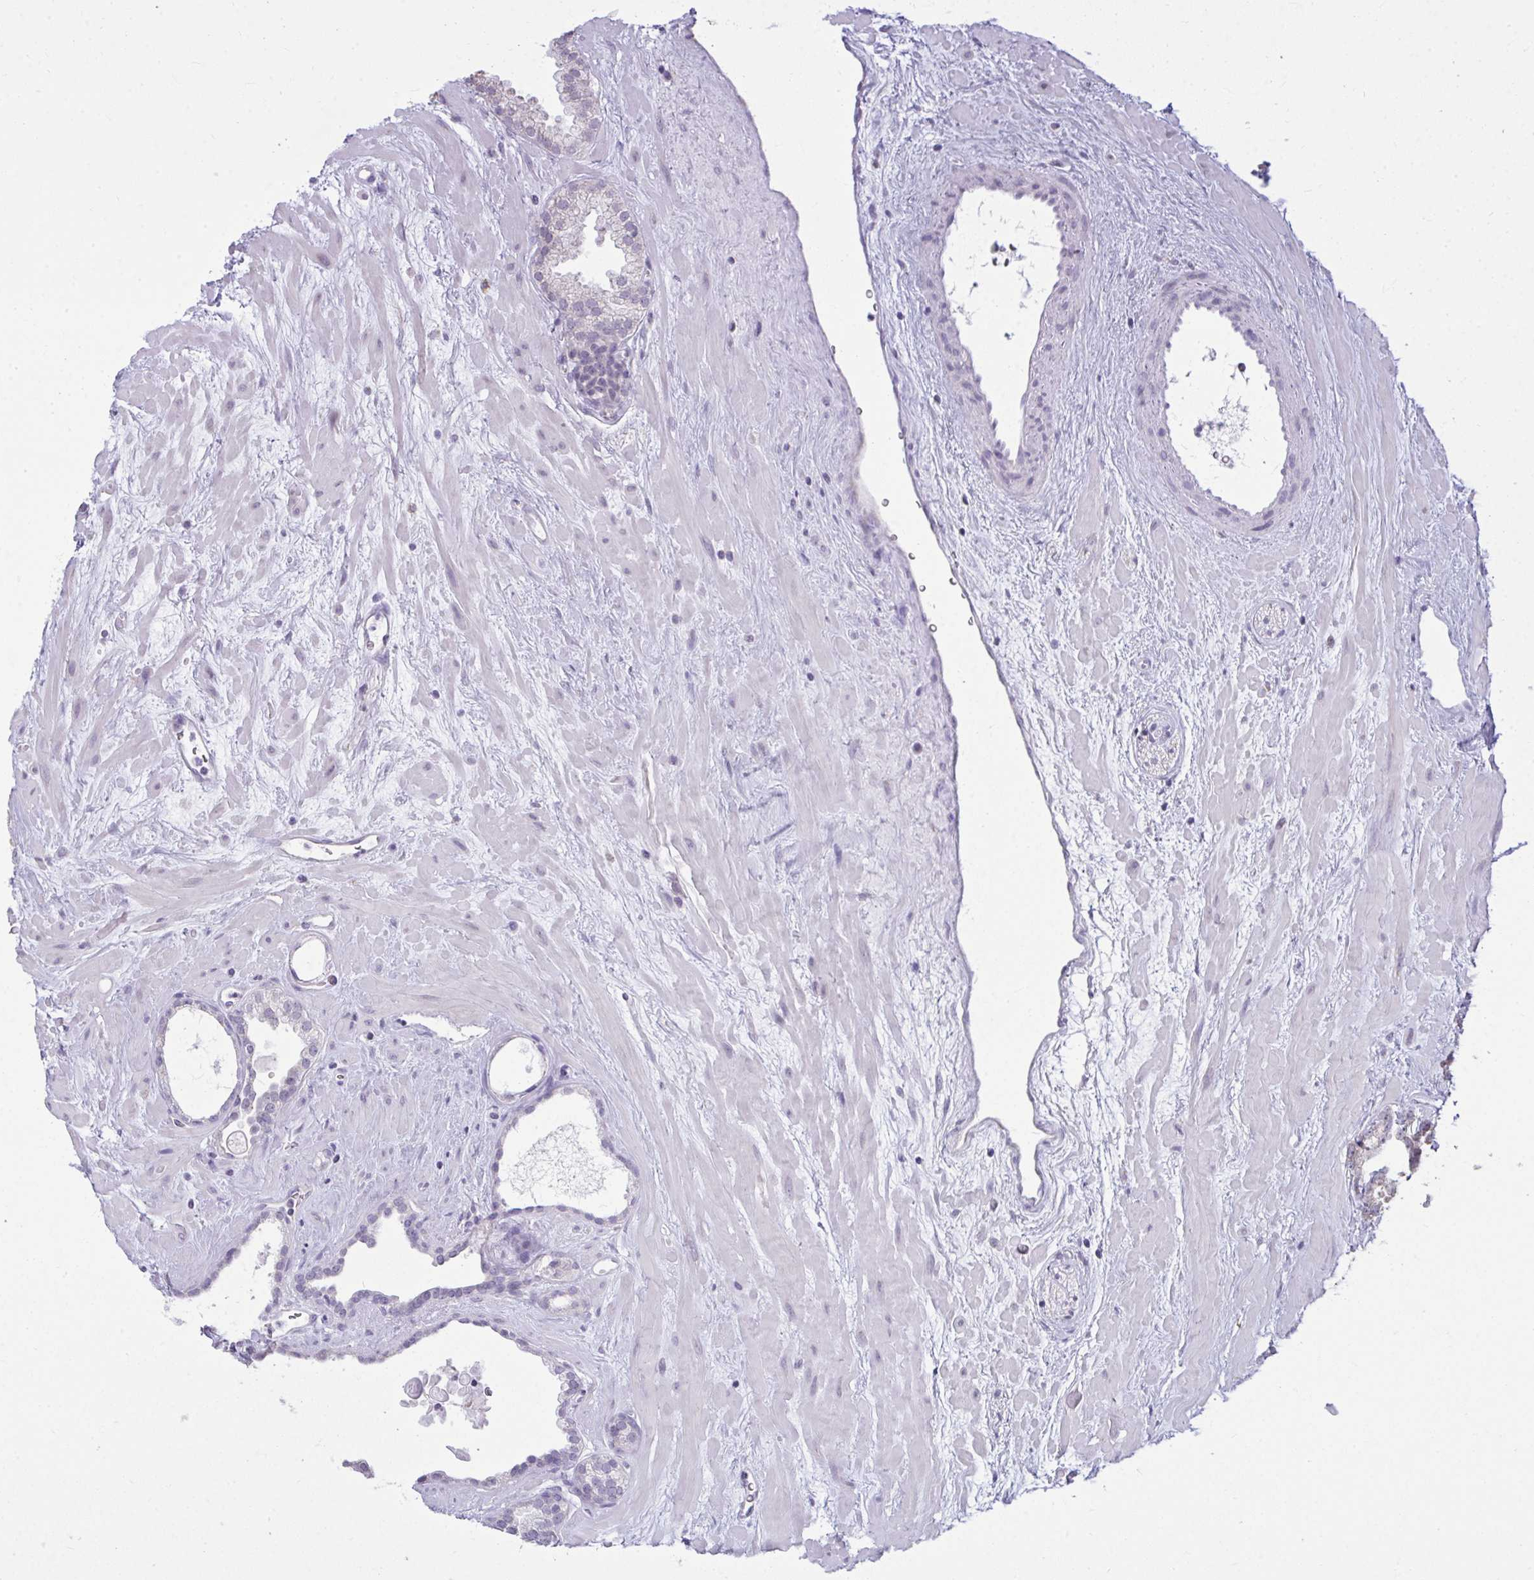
{"staining": {"intensity": "negative", "quantity": "none", "location": "none"}, "tissue": "prostate cancer", "cell_type": "Tumor cells", "image_type": "cancer", "snomed": [{"axis": "morphology", "description": "Adenocarcinoma, Low grade"}, {"axis": "topography", "description": "Prostate"}], "caption": "A photomicrograph of human adenocarcinoma (low-grade) (prostate) is negative for staining in tumor cells.", "gene": "NPPA", "patient": {"sex": "male", "age": 62}}